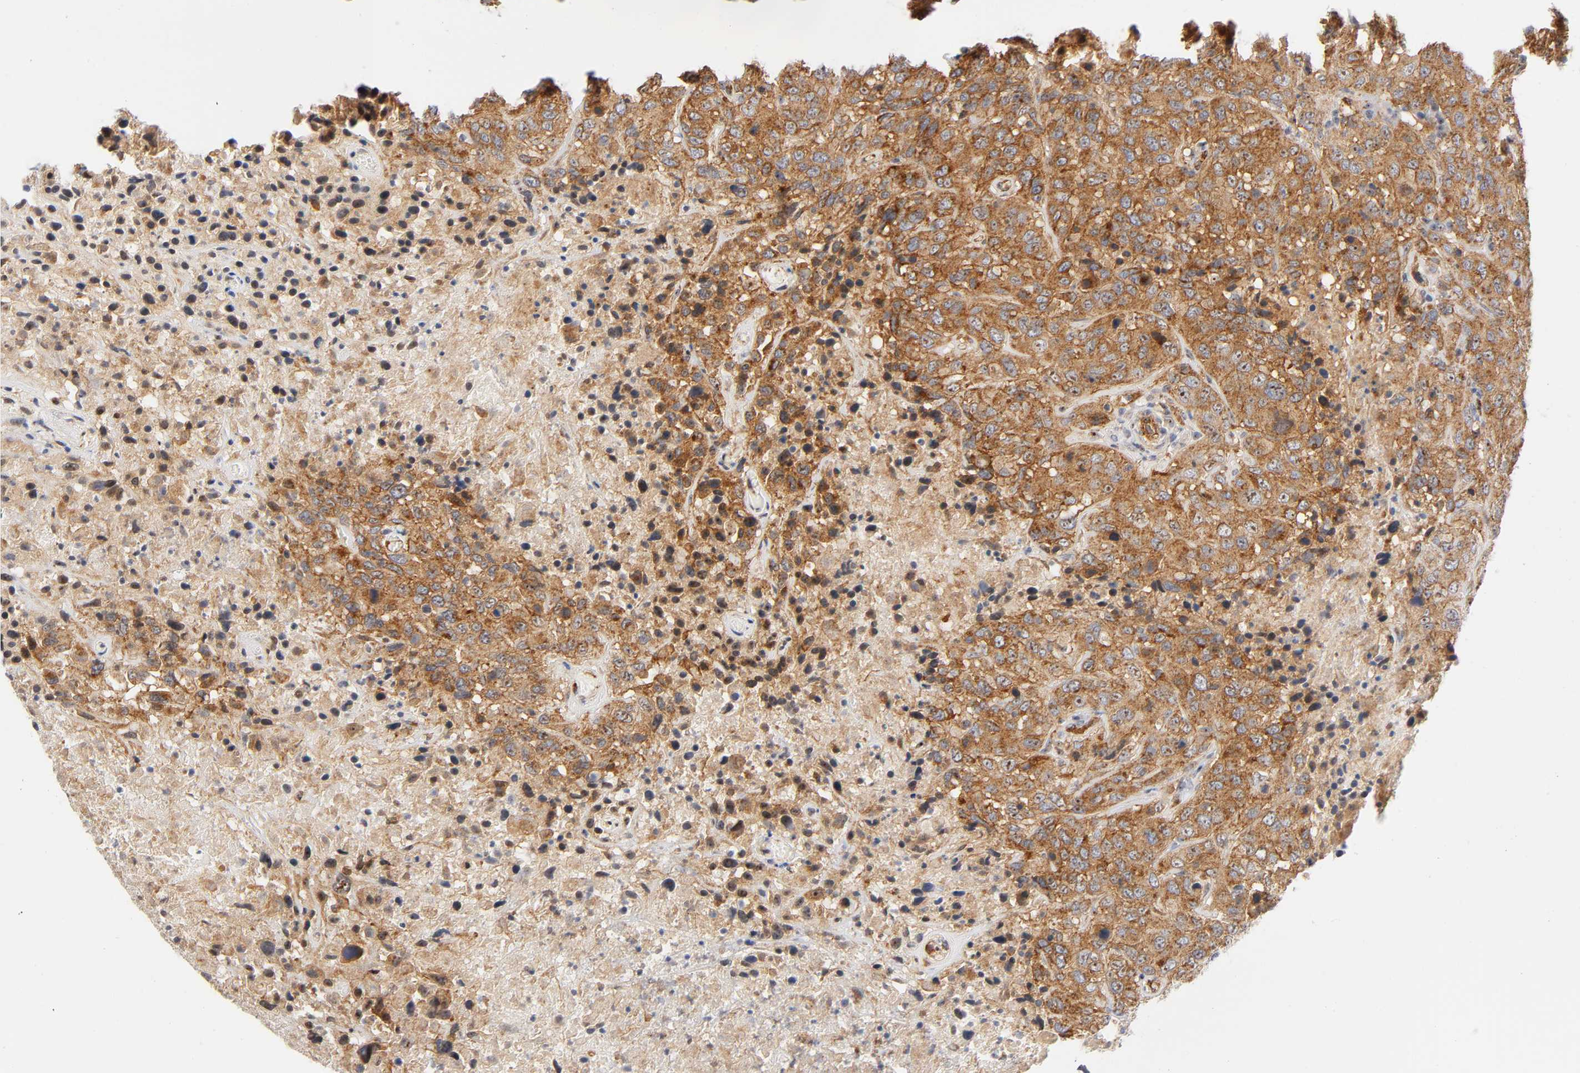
{"staining": {"intensity": "moderate", "quantity": ">75%", "location": "cytoplasmic/membranous"}, "tissue": "urothelial cancer", "cell_type": "Tumor cells", "image_type": "cancer", "snomed": [{"axis": "morphology", "description": "Urothelial carcinoma, High grade"}, {"axis": "topography", "description": "Urinary bladder"}], "caption": "Urothelial carcinoma (high-grade) stained with IHC demonstrates moderate cytoplasmic/membranous expression in about >75% of tumor cells. (Brightfield microscopy of DAB IHC at high magnification).", "gene": "PLD1", "patient": {"sex": "male", "age": 61}}